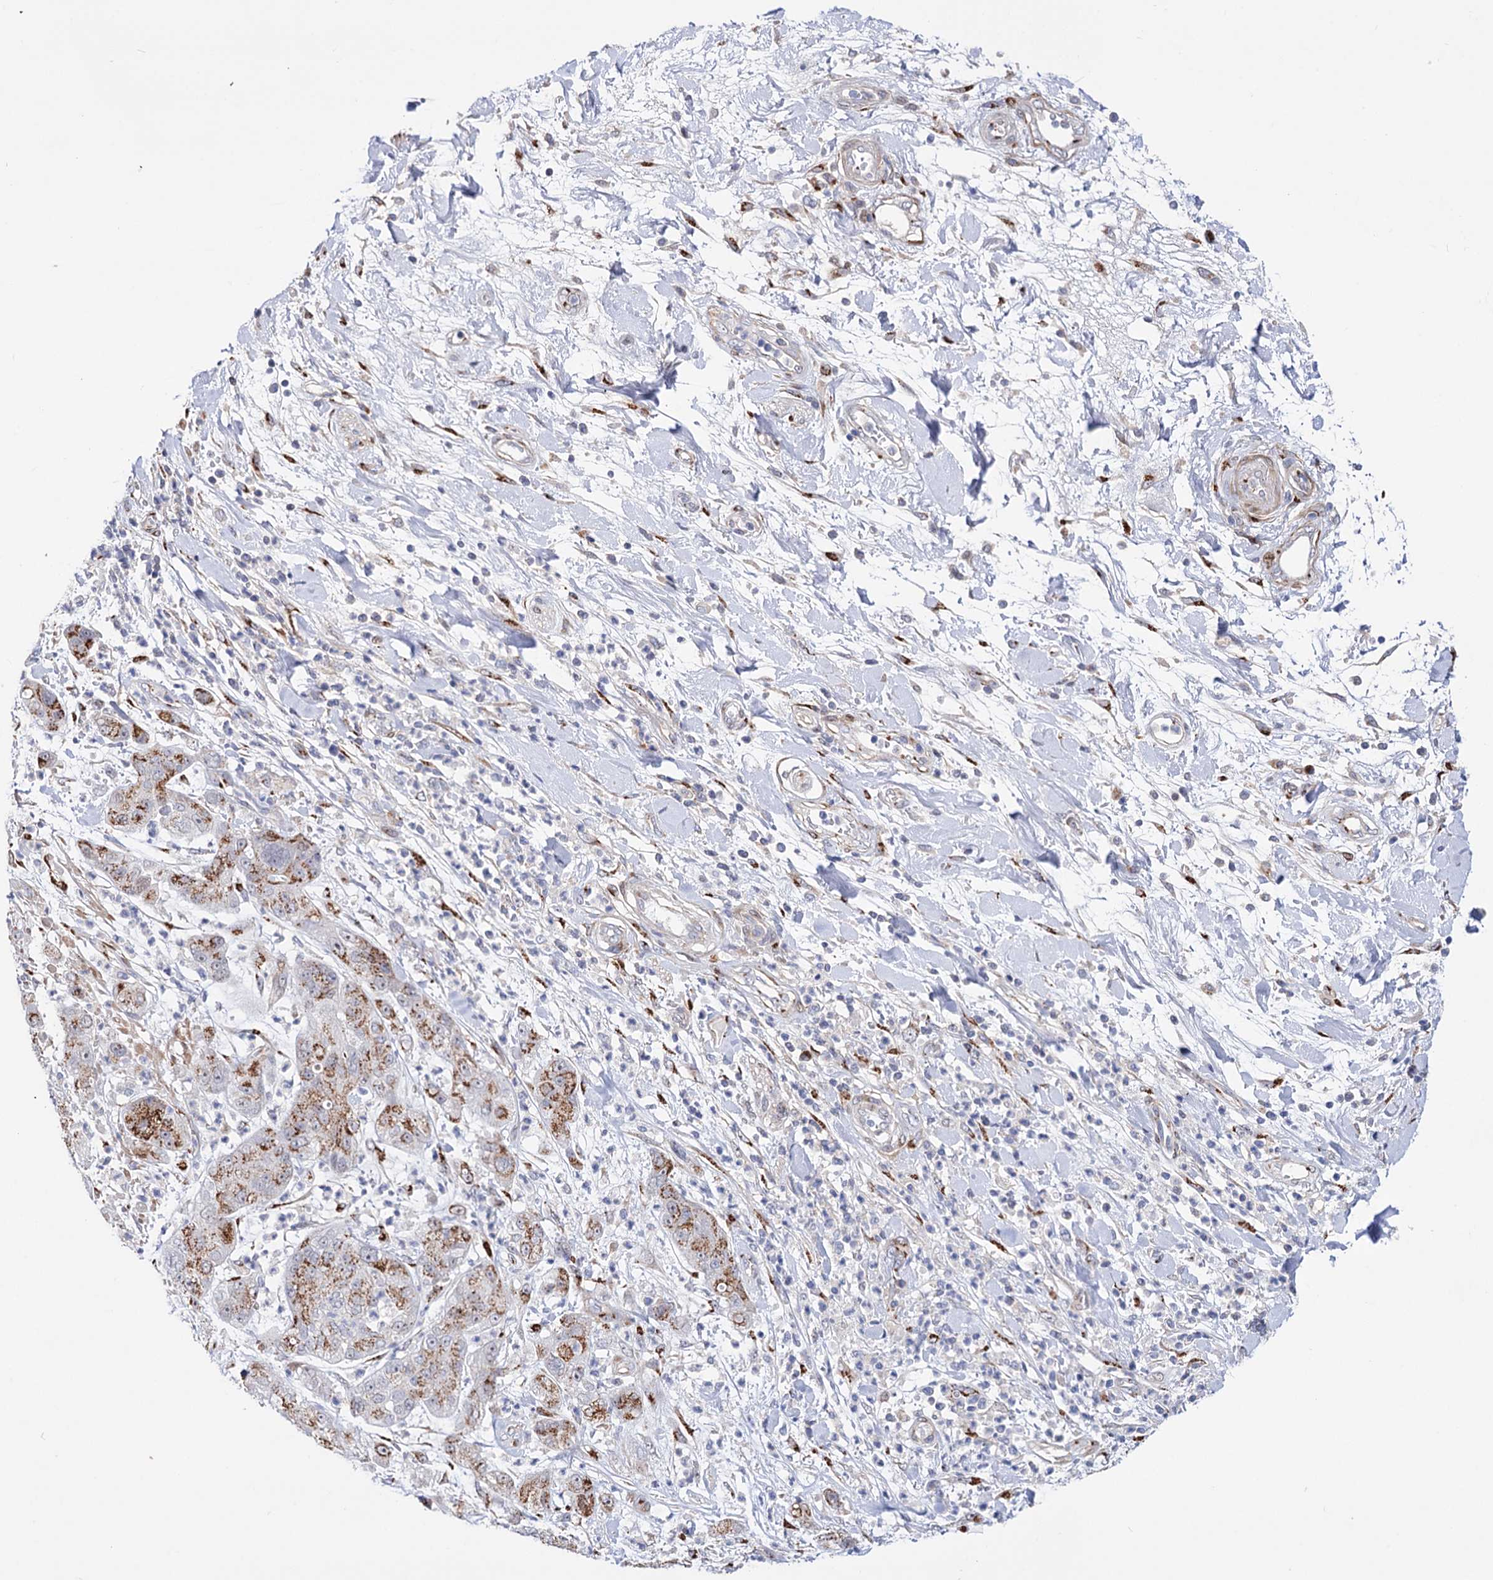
{"staining": {"intensity": "moderate", "quantity": ">75%", "location": "cytoplasmic/membranous"}, "tissue": "pancreatic cancer", "cell_type": "Tumor cells", "image_type": "cancer", "snomed": [{"axis": "morphology", "description": "Adenocarcinoma, NOS"}, {"axis": "topography", "description": "Pancreas"}], "caption": "Tumor cells demonstrate medium levels of moderate cytoplasmic/membranous staining in about >75% of cells in human pancreatic cancer (adenocarcinoma).", "gene": "C11orf96", "patient": {"sex": "female", "age": 78}}